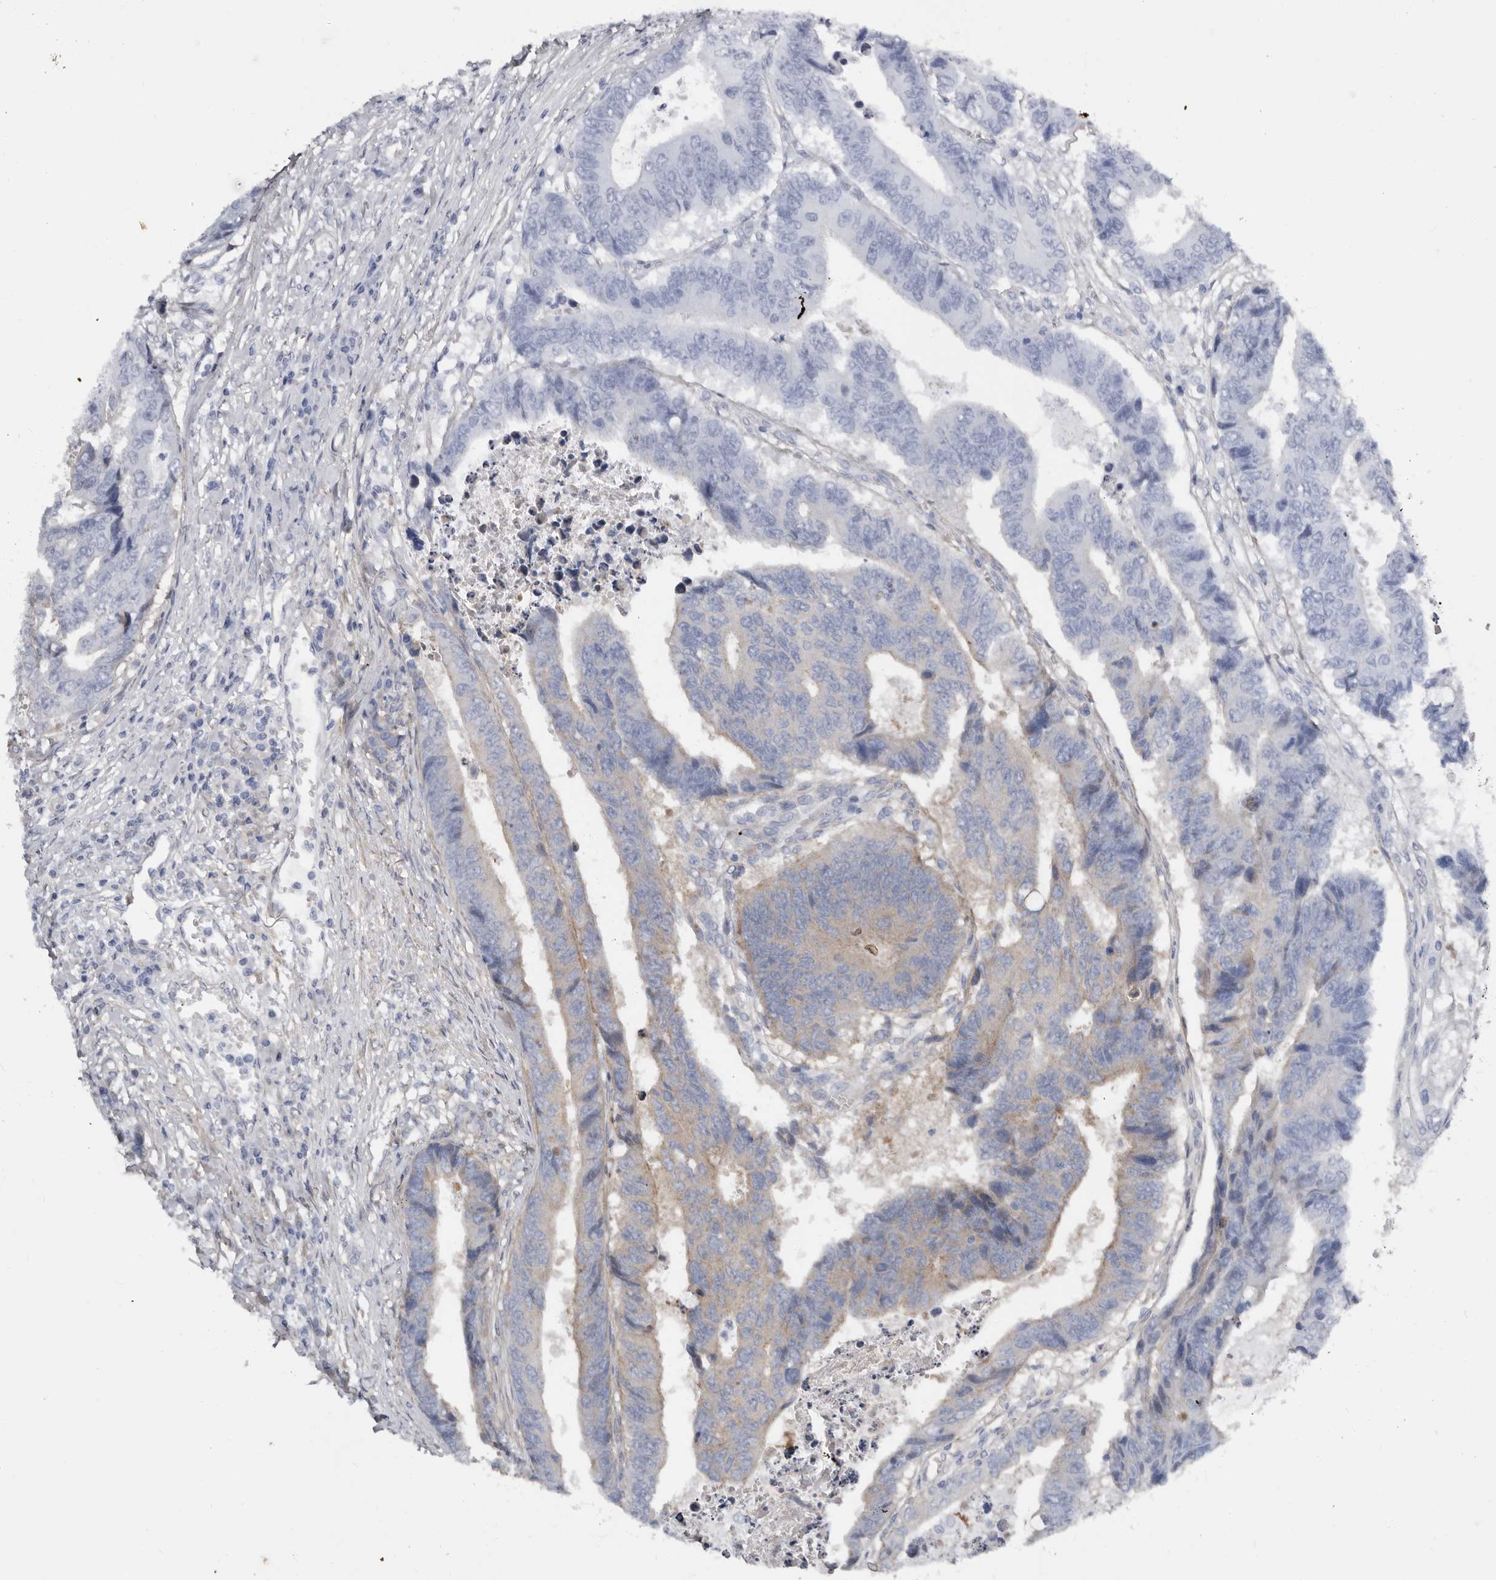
{"staining": {"intensity": "moderate", "quantity": "<25%", "location": "cytoplasmic/membranous"}, "tissue": "colorectal cancer", "cell_type": "Tumor cells", "image_type": "cancer", "snomed": [{"axis": "morphology", "description": "Adenocarcinoma, NOS"}, {"axis": "topography", "description": "Rectum"}], "caption": "Adenocarcinoma (colorectal) stained with immunohistochemistry (IHC) exhibits moderate cytoplasmic/membranous positivity in about <25% of tumor cells. (DAB (3,3'-diaminobenzidine) = brown stain, brightfield microscopy at high magnification).", "gene": "SBDS", "patient": {"sex": "male", "age": 84}}